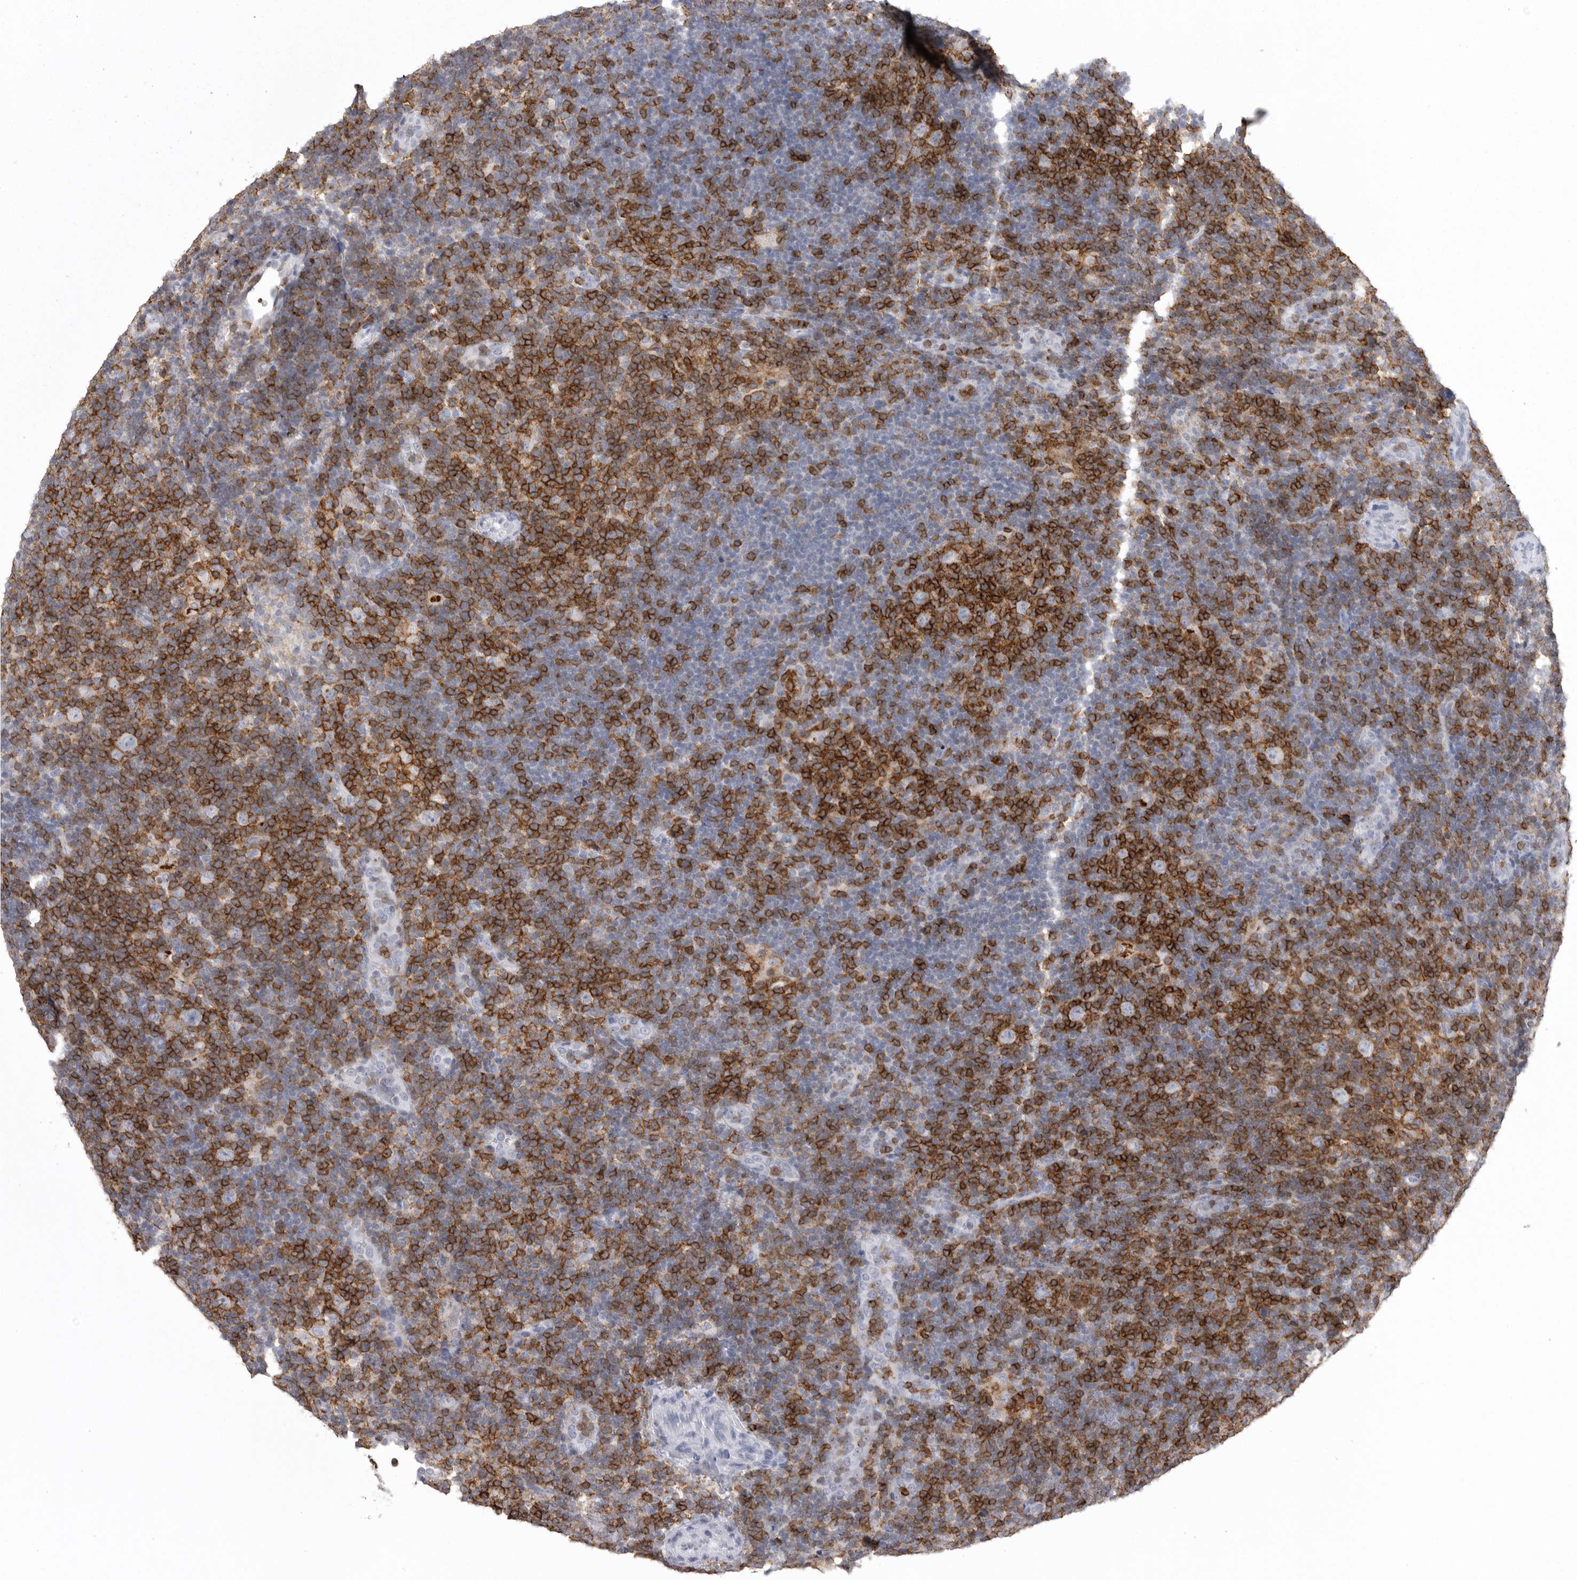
{"staining": {"intensity": "negative", "quantity": "none", "location": "none"}, "tissue": "lymphoma", "cell_type": "Tumor cells", "image_type": "cancer", "snomed": [{"axis": "morphology", "description": "Hodgkin's disease, NOS"}, {"axis": "topography", "description": "Lymph node"}], "caption": "High power microscopy photomicrograph of an immunohistochemistry (IHC) micrograph of lymphoma, revealing no significant expression in tumor cells. Brightfield microscopy of immunohistochemistry stained with DAB (3,3'-diaminobenzidine) (brown) and hematoxylin (blue), captured at high magnification.", "gene": "ITGAL", "patient": {"sex": "female", "age": 57}}